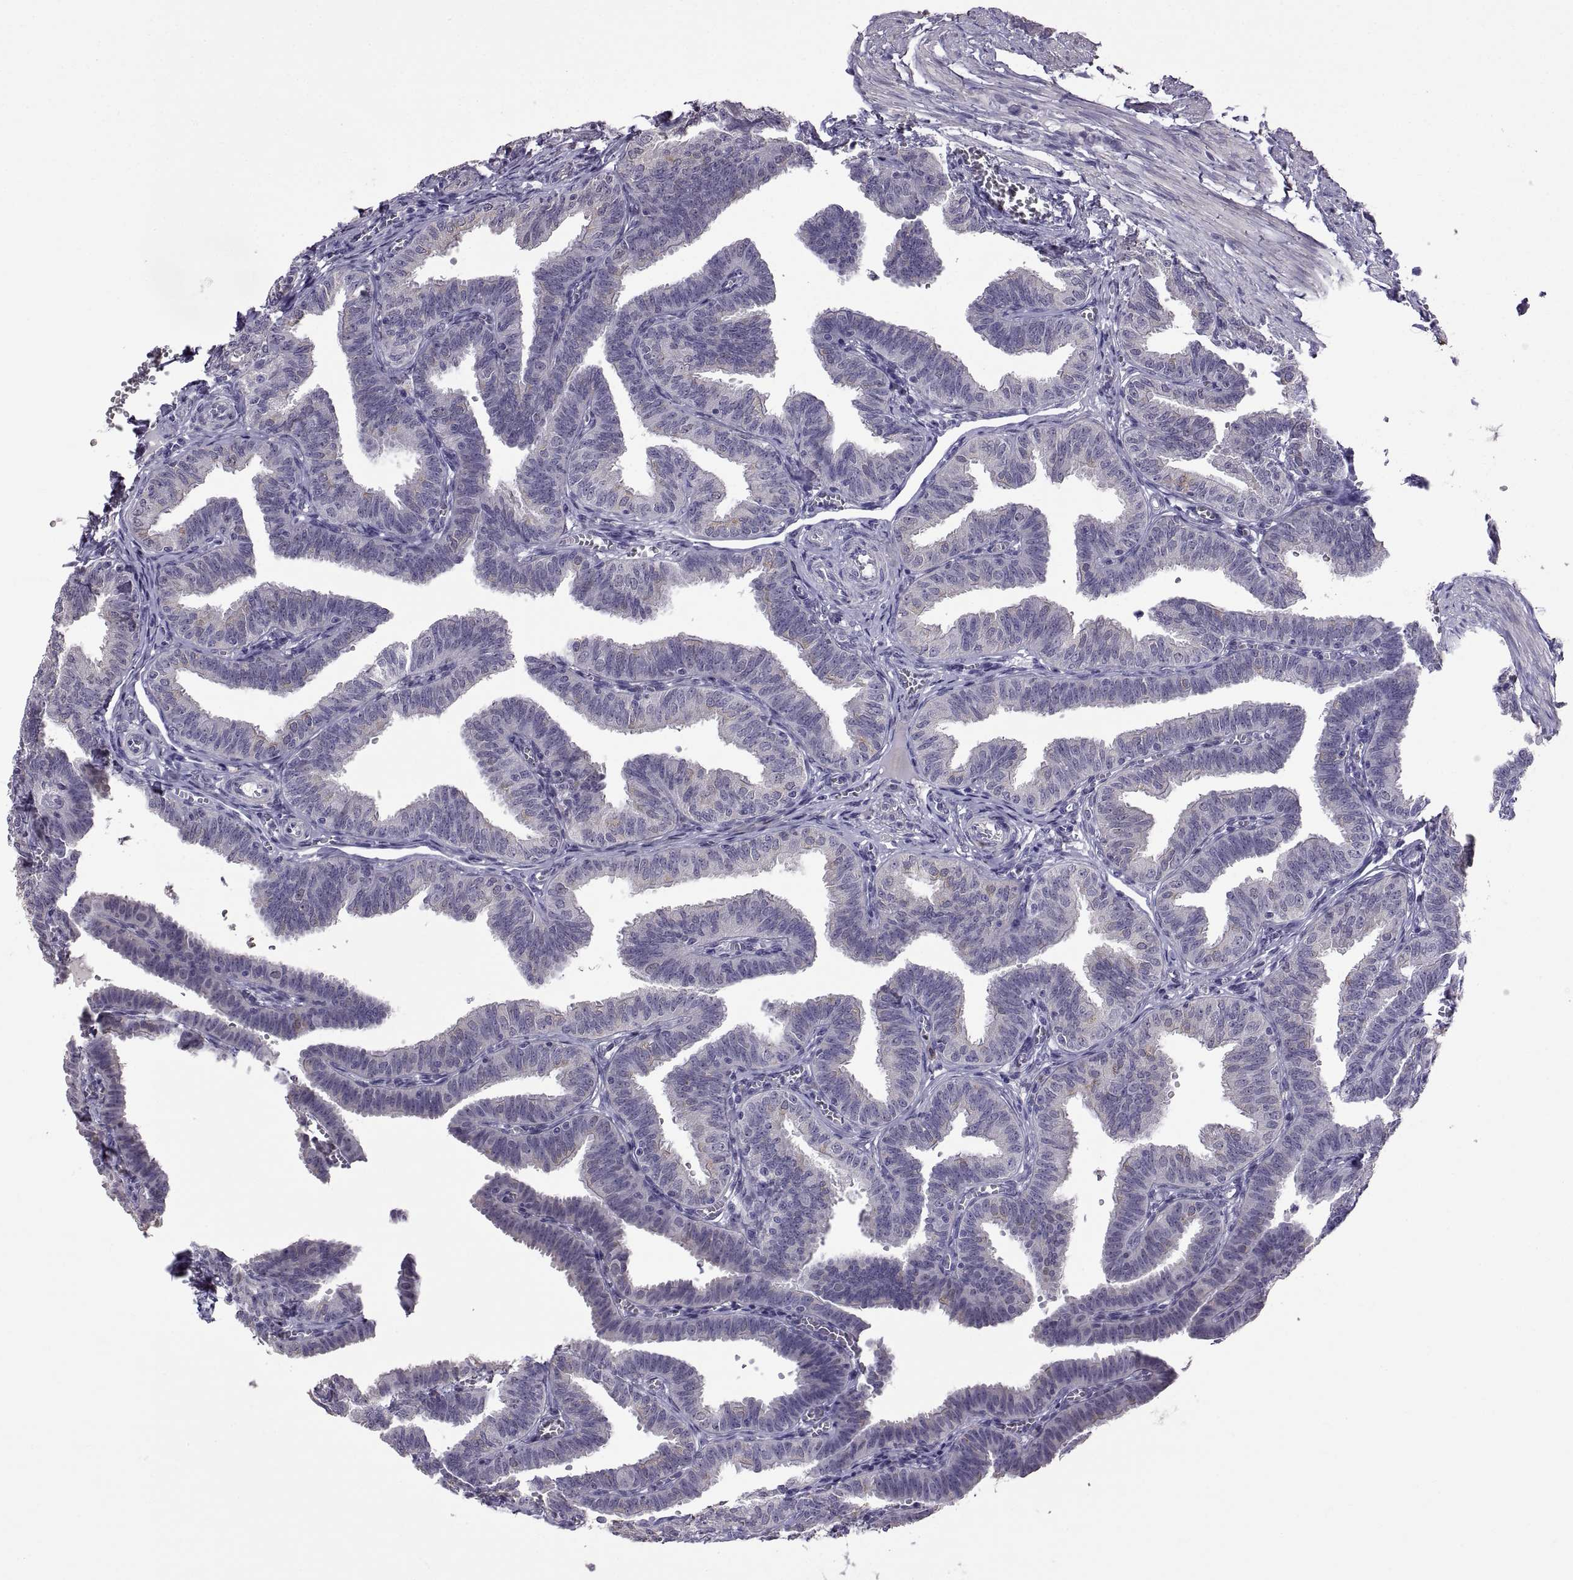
{"staining": {"intensity": "negative", "quantity": "none", "location": "none"}, "tissue": "fallopian tube", "cell_type": "Glandular cells", "image_type": "normal", "snomed": [{"axis": "morphology", "description": "Normal tissue, NOS"}, {"axis": "topography", "description": "Fallopian tube"}], "caption": "IHC histopathology image of normal fallopian tube: fallopian tube stained with DAB (3,3'-diaminobenzidine) demonstrates no significant protein positivity in glandular cells.", "gene": "MAGEB18", "patient": {"sex": "female", "age": 25}}